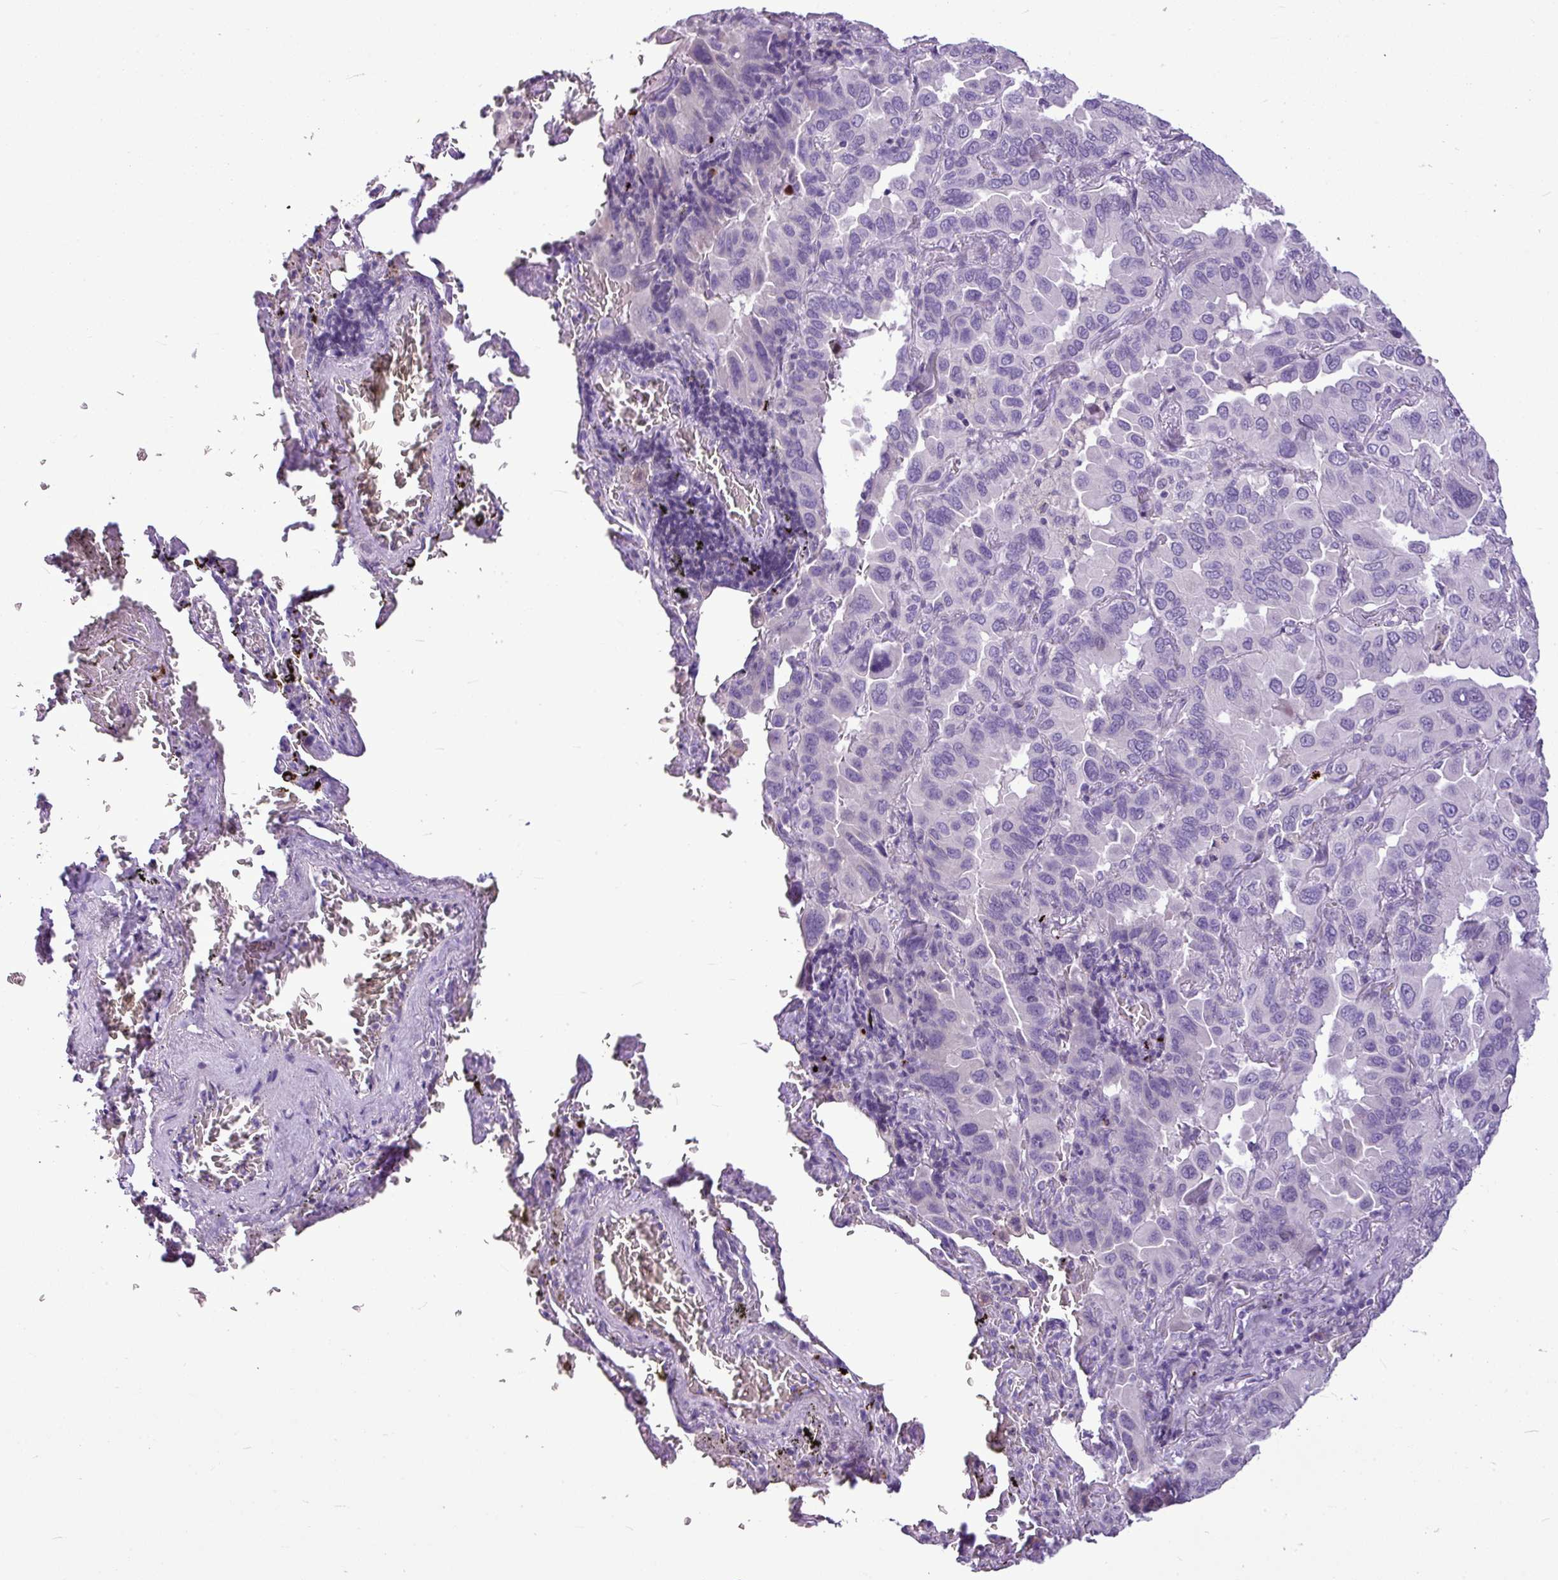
{"staining": {"intensity": "negative", "quantity": "none", "location": "none"}, "tissue": "lung cancer", "cell_type": "Tumor cells", "image_type": "cancer", "snomed": [{"axis": "morphology", "description": "Adenocarcinoma, NOS"}, {"axis": "topography", "description": "Lung"}], "caption": "Image shows no significant protein expression in tumor cells of lung cancer (adenocarcinoma).", "gene": "IL17A", "patient": {"sex": "male", "age": 64}}